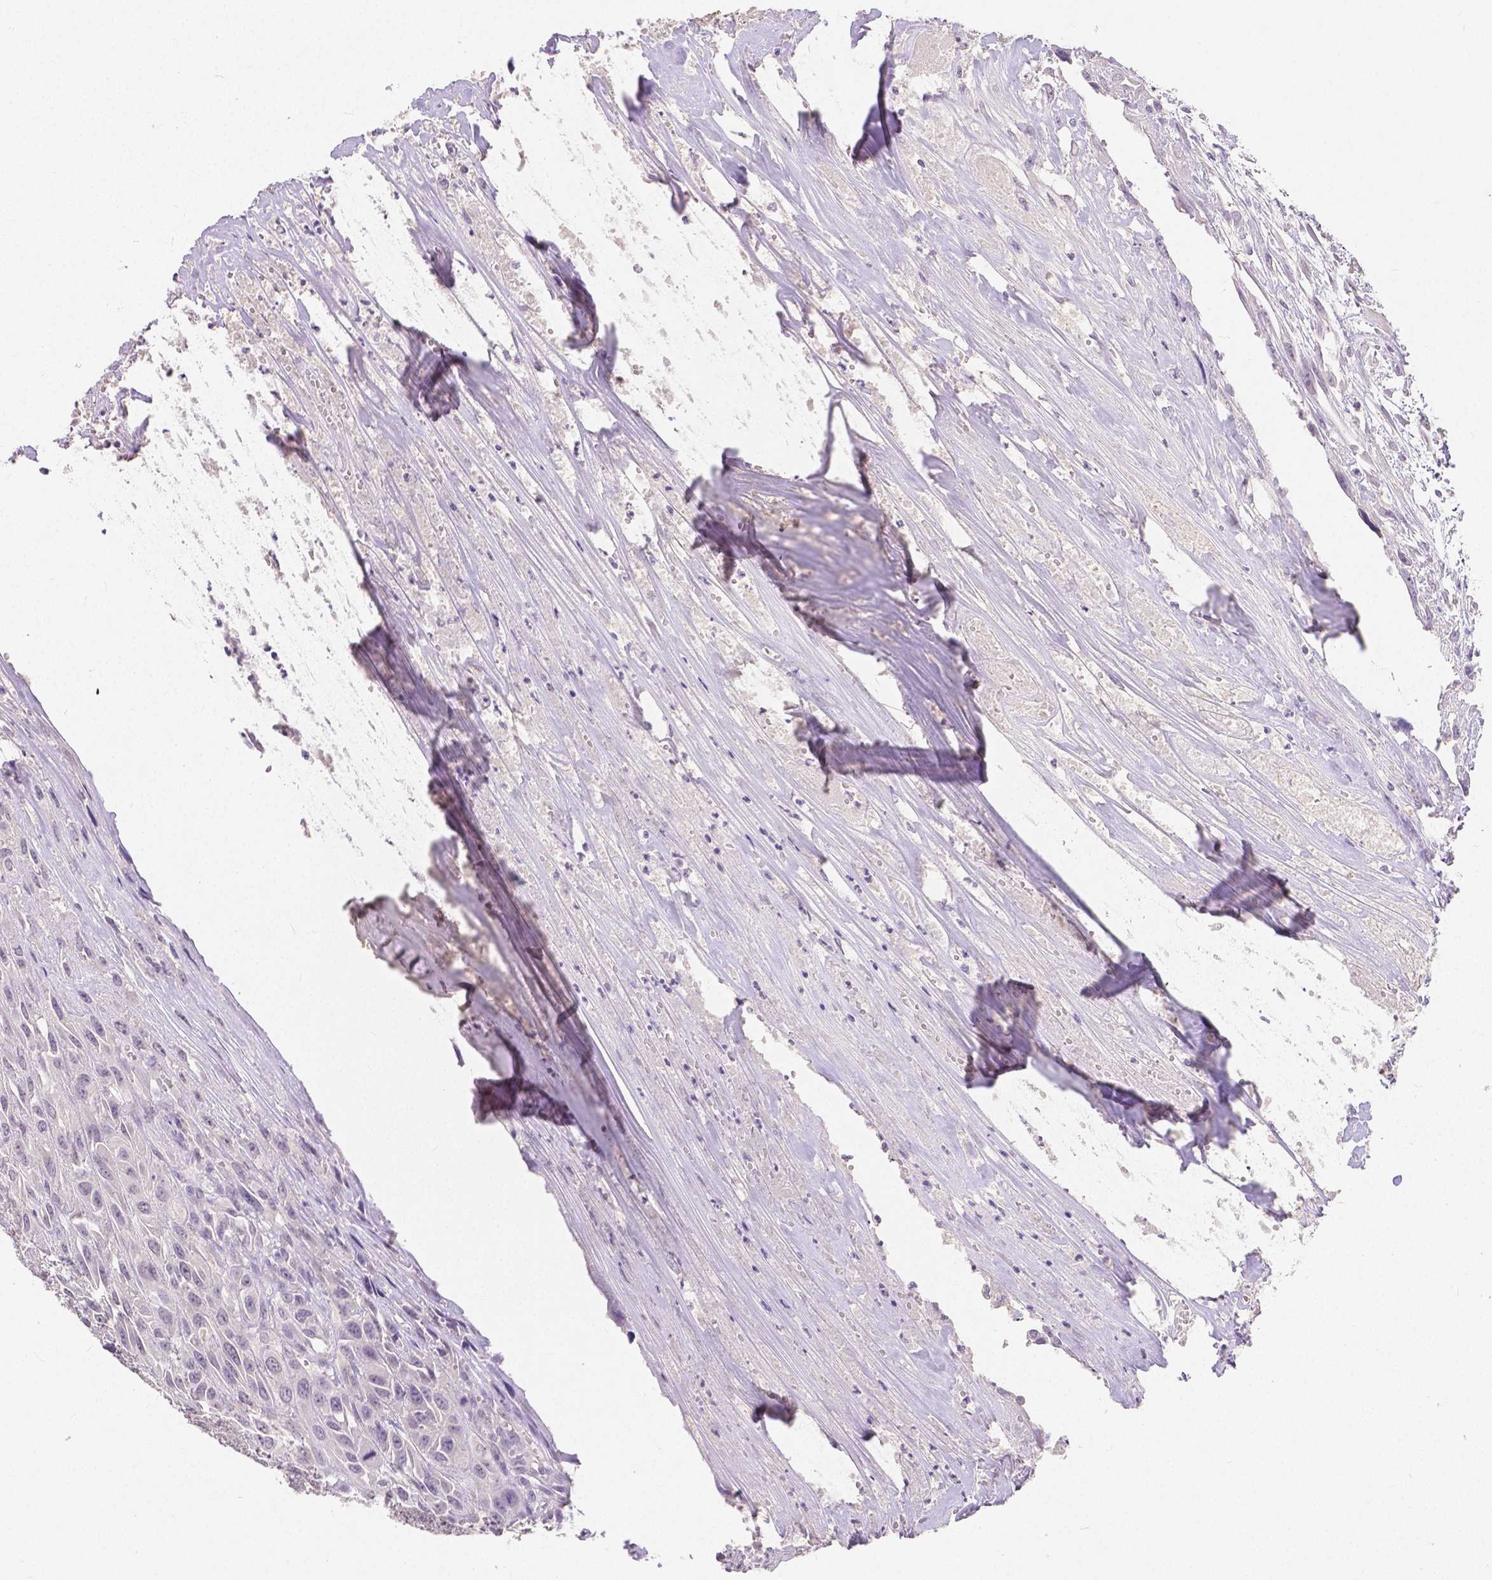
{"staining": {"intensity": "negative", "quantity": "none", "location": "none"}, "tissue": "urothelial cancer", "cell_type": "Tumor cells", "image_type": "cancer", "snomed": [{"axis": "morphology", "description": "Urothelial carcinoma, High grade"}, {"axis": "topography", "description": "Urinary bladder"}], "caption": "Urothelial cancer stained for a protein using IHC exhibits no staining tumor cells.", "gene": "OCLN", "patient": {"sex": "male", "age": 67}}